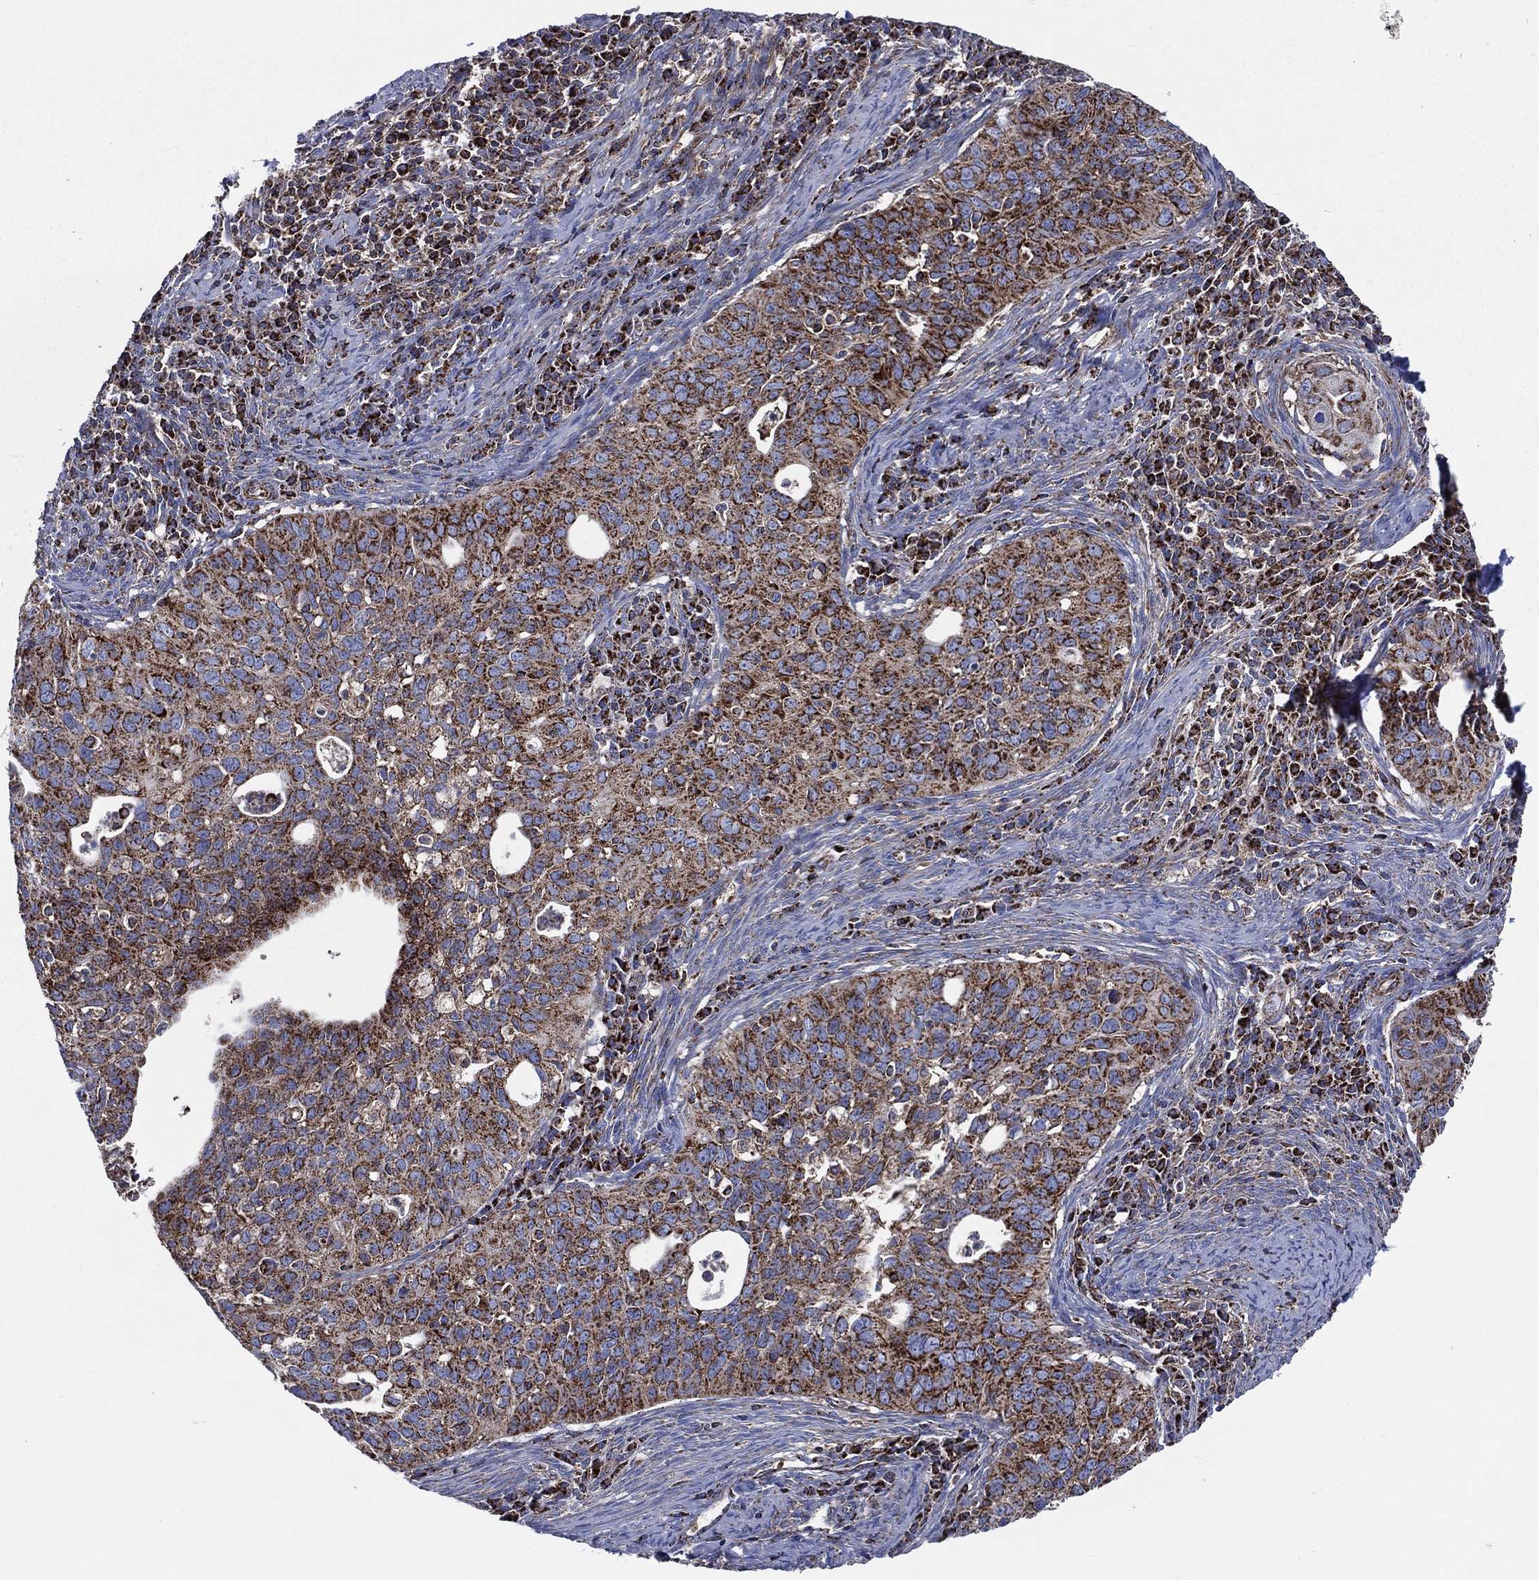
{"staining": {"intensity": "strong", "quantity": ">75%", "location": "cytoplasmic/membranous"}, "tissue": "cervical cancer", "cell_type": "Tumor cells", "image_type": "cancer", "snomed": [{"axis": "morphology", "description": "Squamous cell carcinoma, NOS"}, {"axis": "topography", "description": "Cervix"}], "caption": "Immunohistochemistry of human squamous cell carcinoma (cervical) reveals high levels of strong cytoplasmic/membranous expression in approximately >75% of tumor cells.", "gene": "ANKRD37", "patient": {"sex": "female", "age": 26}}